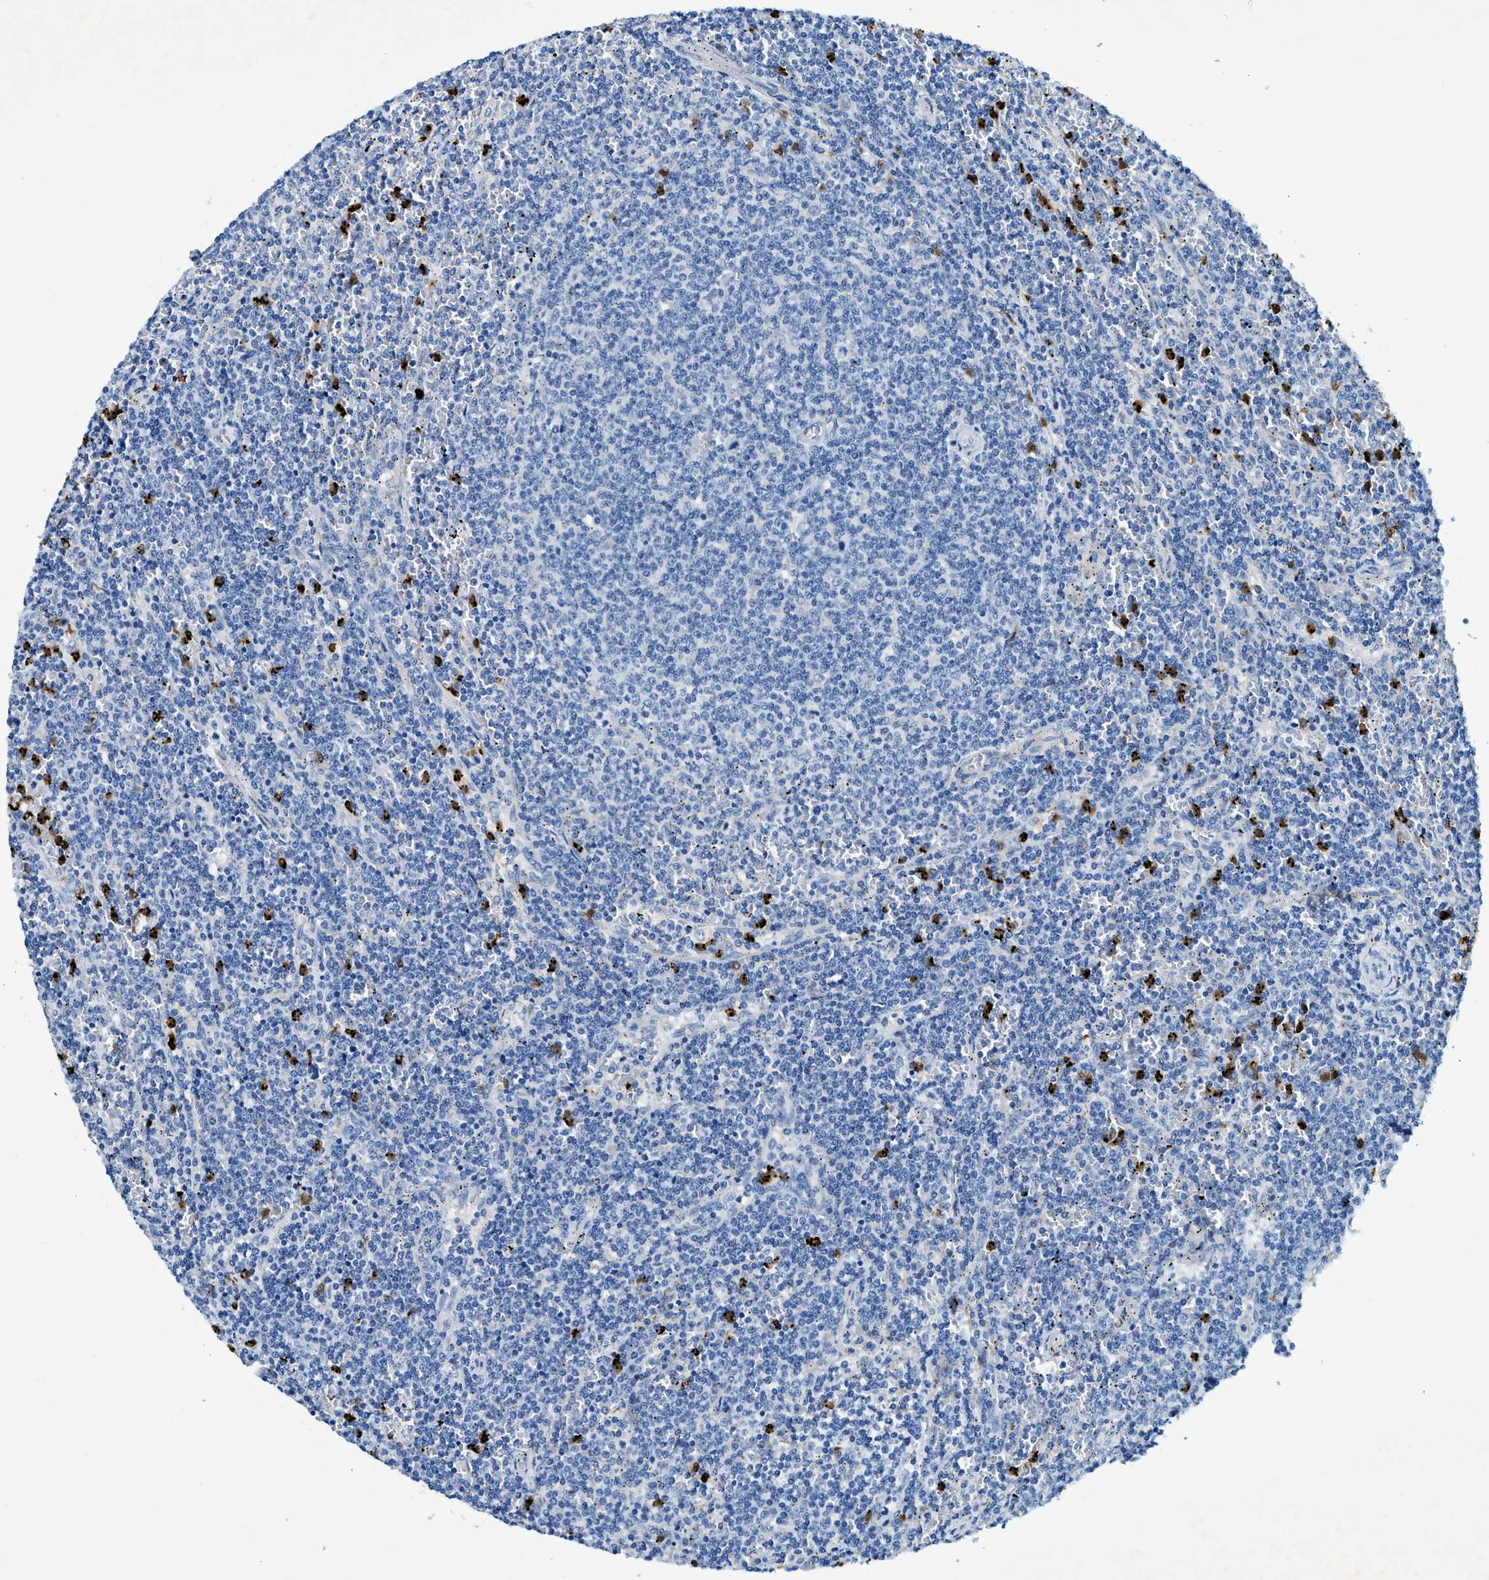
{"staining": {"intensity": "negative", "quantity": "none", "location": "none"}, "tissue": "lymphoma", "cell_type": "Tumor cells", "image_type": "cancer", "snomed": [{"axis": "morphology", "description": "Malignant lymphoma, non-Hodgkin's type, Low grade"}, {"axis": "topography", "description": "Spleen"}], "caption": "Malignant lymphoma, non-Hodgkin's type (low-grade) stained for a protein using IHC exhibits no positivity tumor cells.", "gene": "ZDHHC13", "patient": {"sex": "female", "age": 50}}